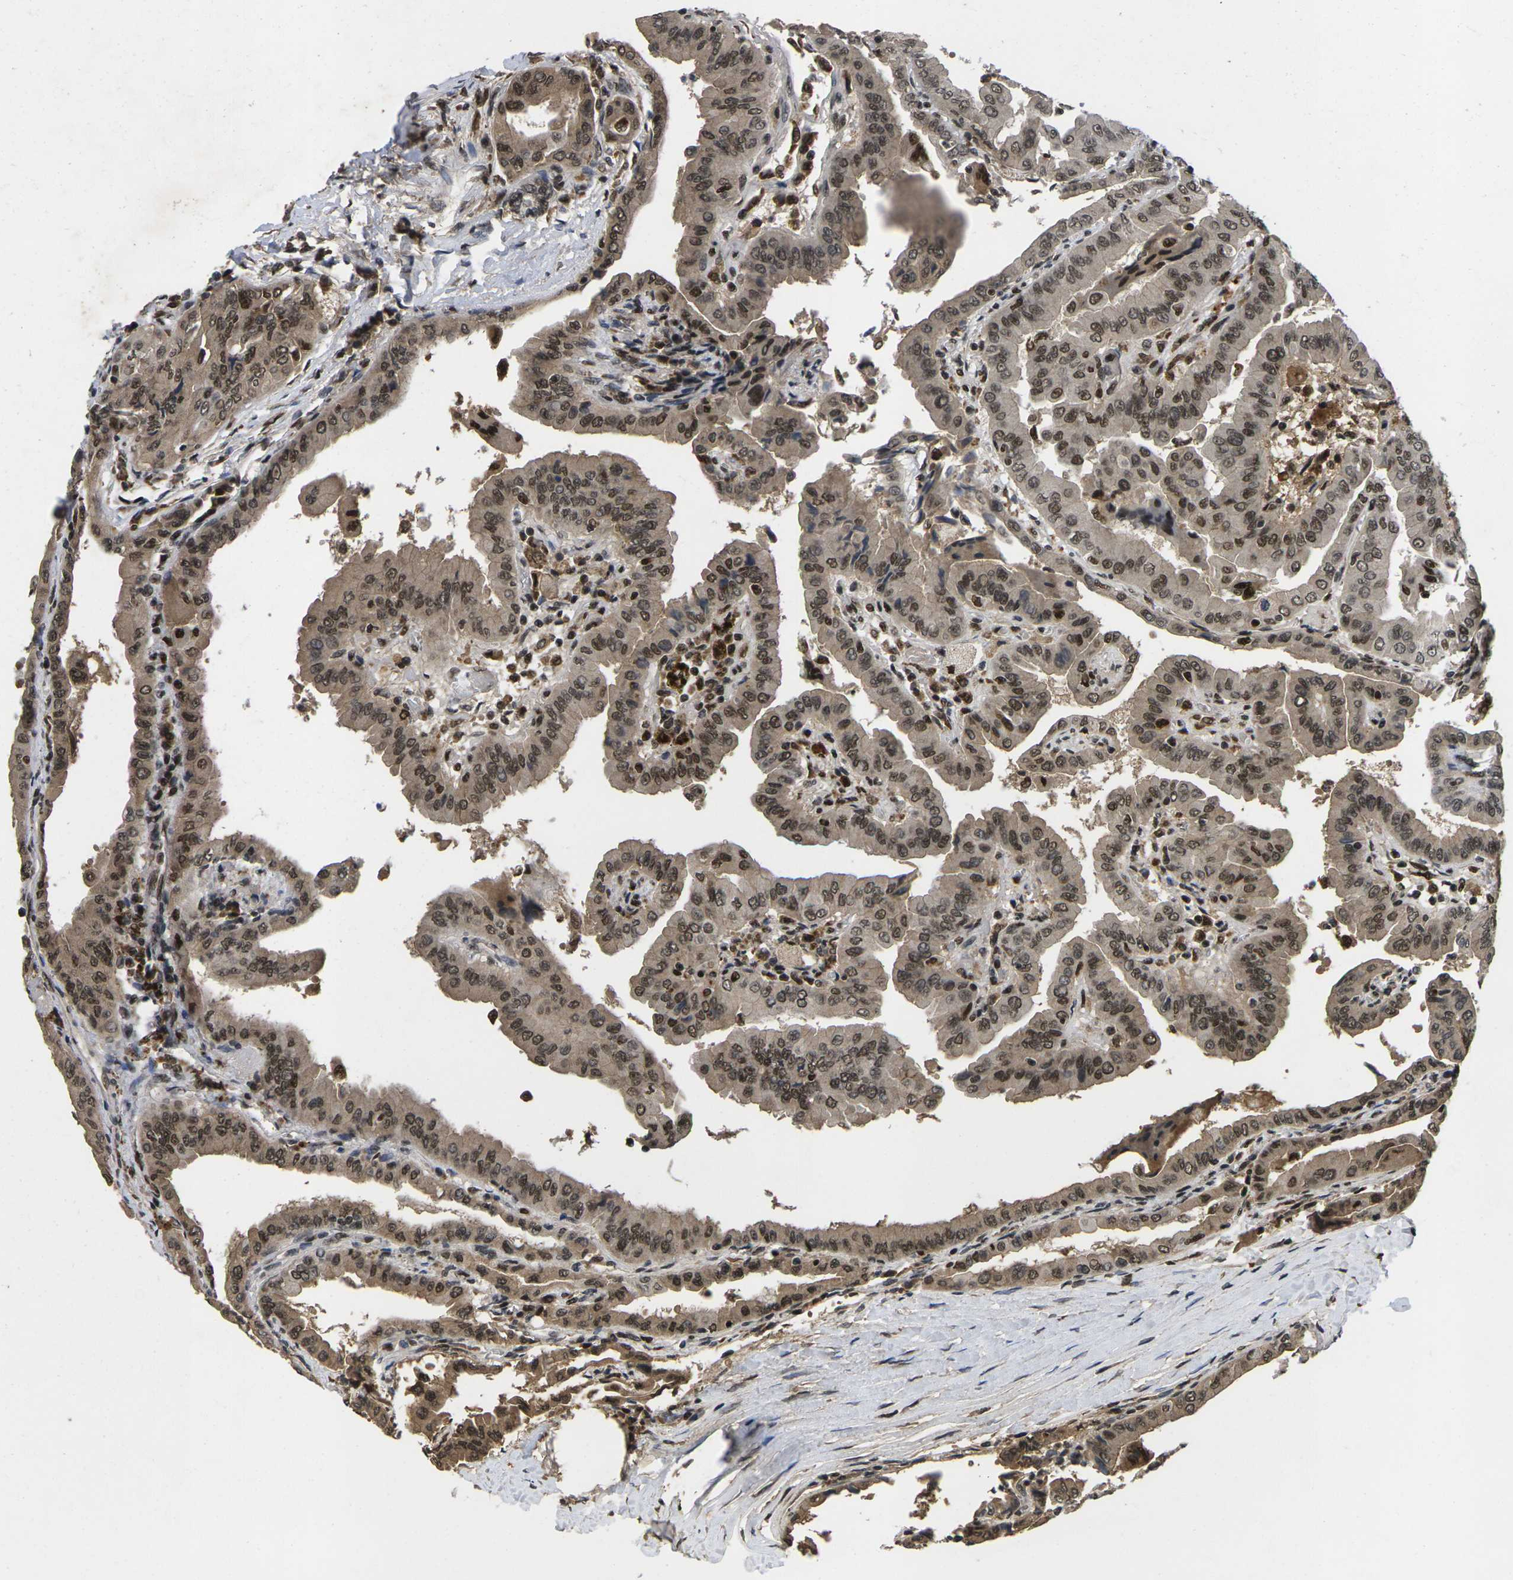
{"staining": {"intensity": "moderate", "quantity": ">75%", "location": "nuclear"}, "tissue": "thyroid cancer", "cell_type": "Tumor cells", "image_type": "cancer", "snomed": [{"axis": "morphology", "description": "Papillary adenocarcinoma, NOS"}, {"axis": "topography", "description": "Thyroid gland"}], "caption": "Immunohistochemical staining of thyroid cancer displays moderate nuclear protein expression in about >75% of tumor cells. The protein is stained brown, and the nuclei are stained in blue (DAB (3,3'-diaminobenzidine) IHC with brightfield microscopy, high magnification).", "gene": "GTF2E1", "patient": {"sex": "male", "age": 33}}